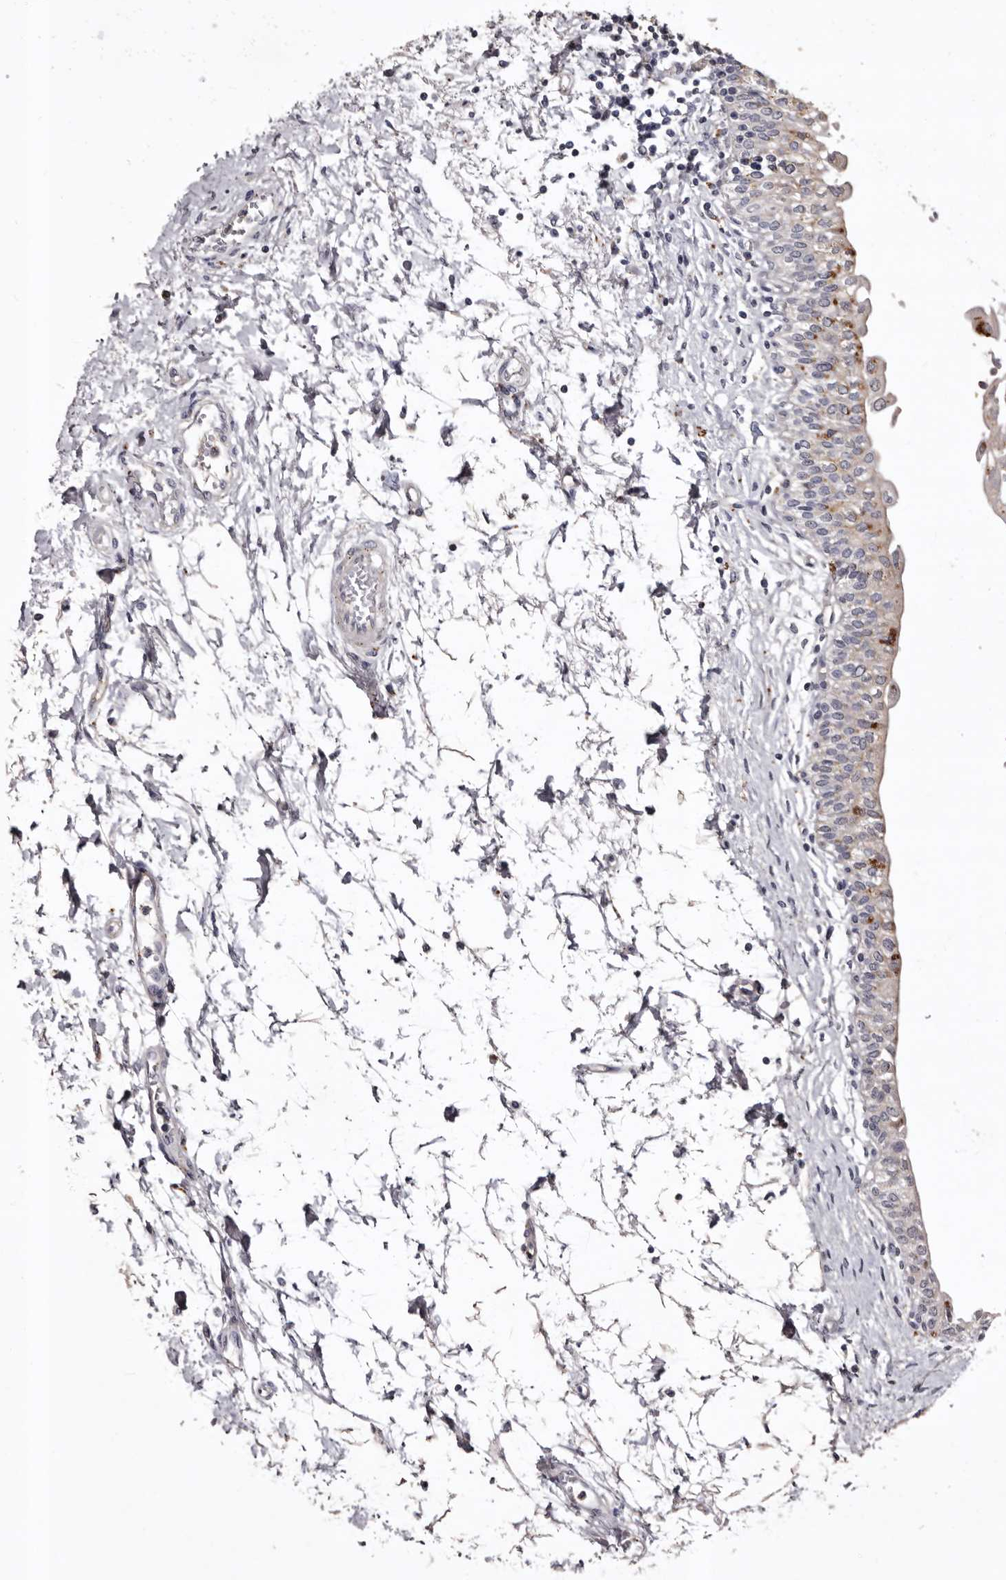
{"staining": {"intensity": "moderate", "quantity": "<25%", "location": "cytoplasmic/membranous"}, "tissue": "urinary bladder", "cell_type": "Urothelial cells", "image_type": "normal", "snomed": [{"axis": "morphology", "description": "Normal tissue, NOS"}, {"axis": "topography", "description": "Urinary bladder"}], "caption": "Protein expression analysis of benign urinary bladder demonstrates moderate cytoplasmic/membranous expression in about <25% of urothelial cells. (Brightfield microscopy of DAB IHC at high magnification).", "gene": "SLC10A4", "patient": {"sex": "male", "age": 55}}